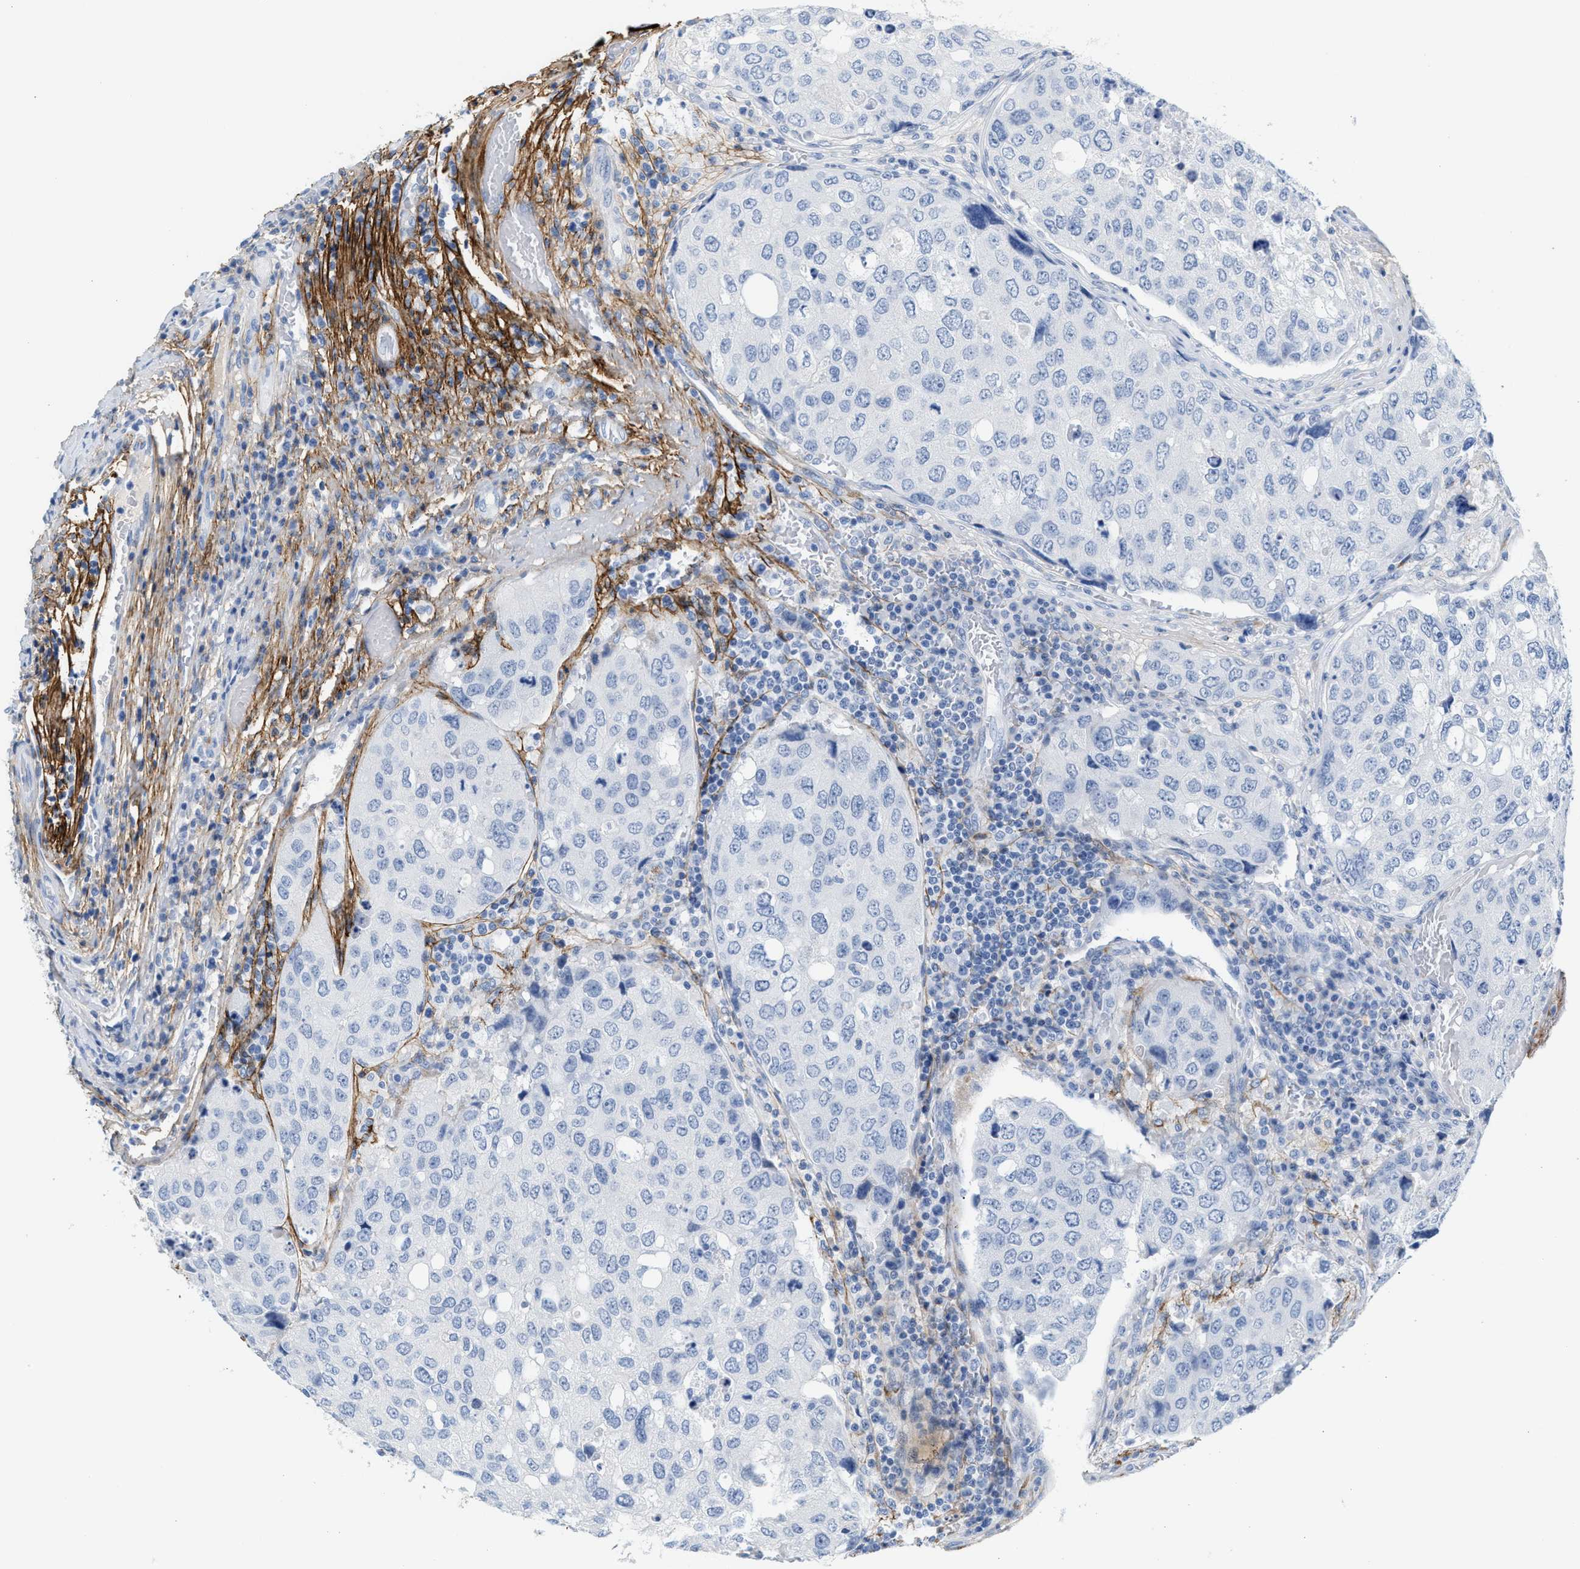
{"staining": {"intensity": "moderate", "quantity": "<25%", "location": "cytoplasmic/membranous"}, "tissue": "urothelial cancer", "cell_type": "Tumor cells", "image_type": "cancer", "snomed": [{"axis": "morphology", "description": "Urothelial carcinoma, High grade"}, {"axis": "topography", "description": "Lymph node"}, {"axis": "topography", "description": "Urinary bladder"}], "caption": "This is an image of IHC staining of urothelial cancer, which shows moderate expression in the cytoplasmic/membranous of tumor cells.", "gene": "TNR", "patient": {"sex": "male", "age": 51}}